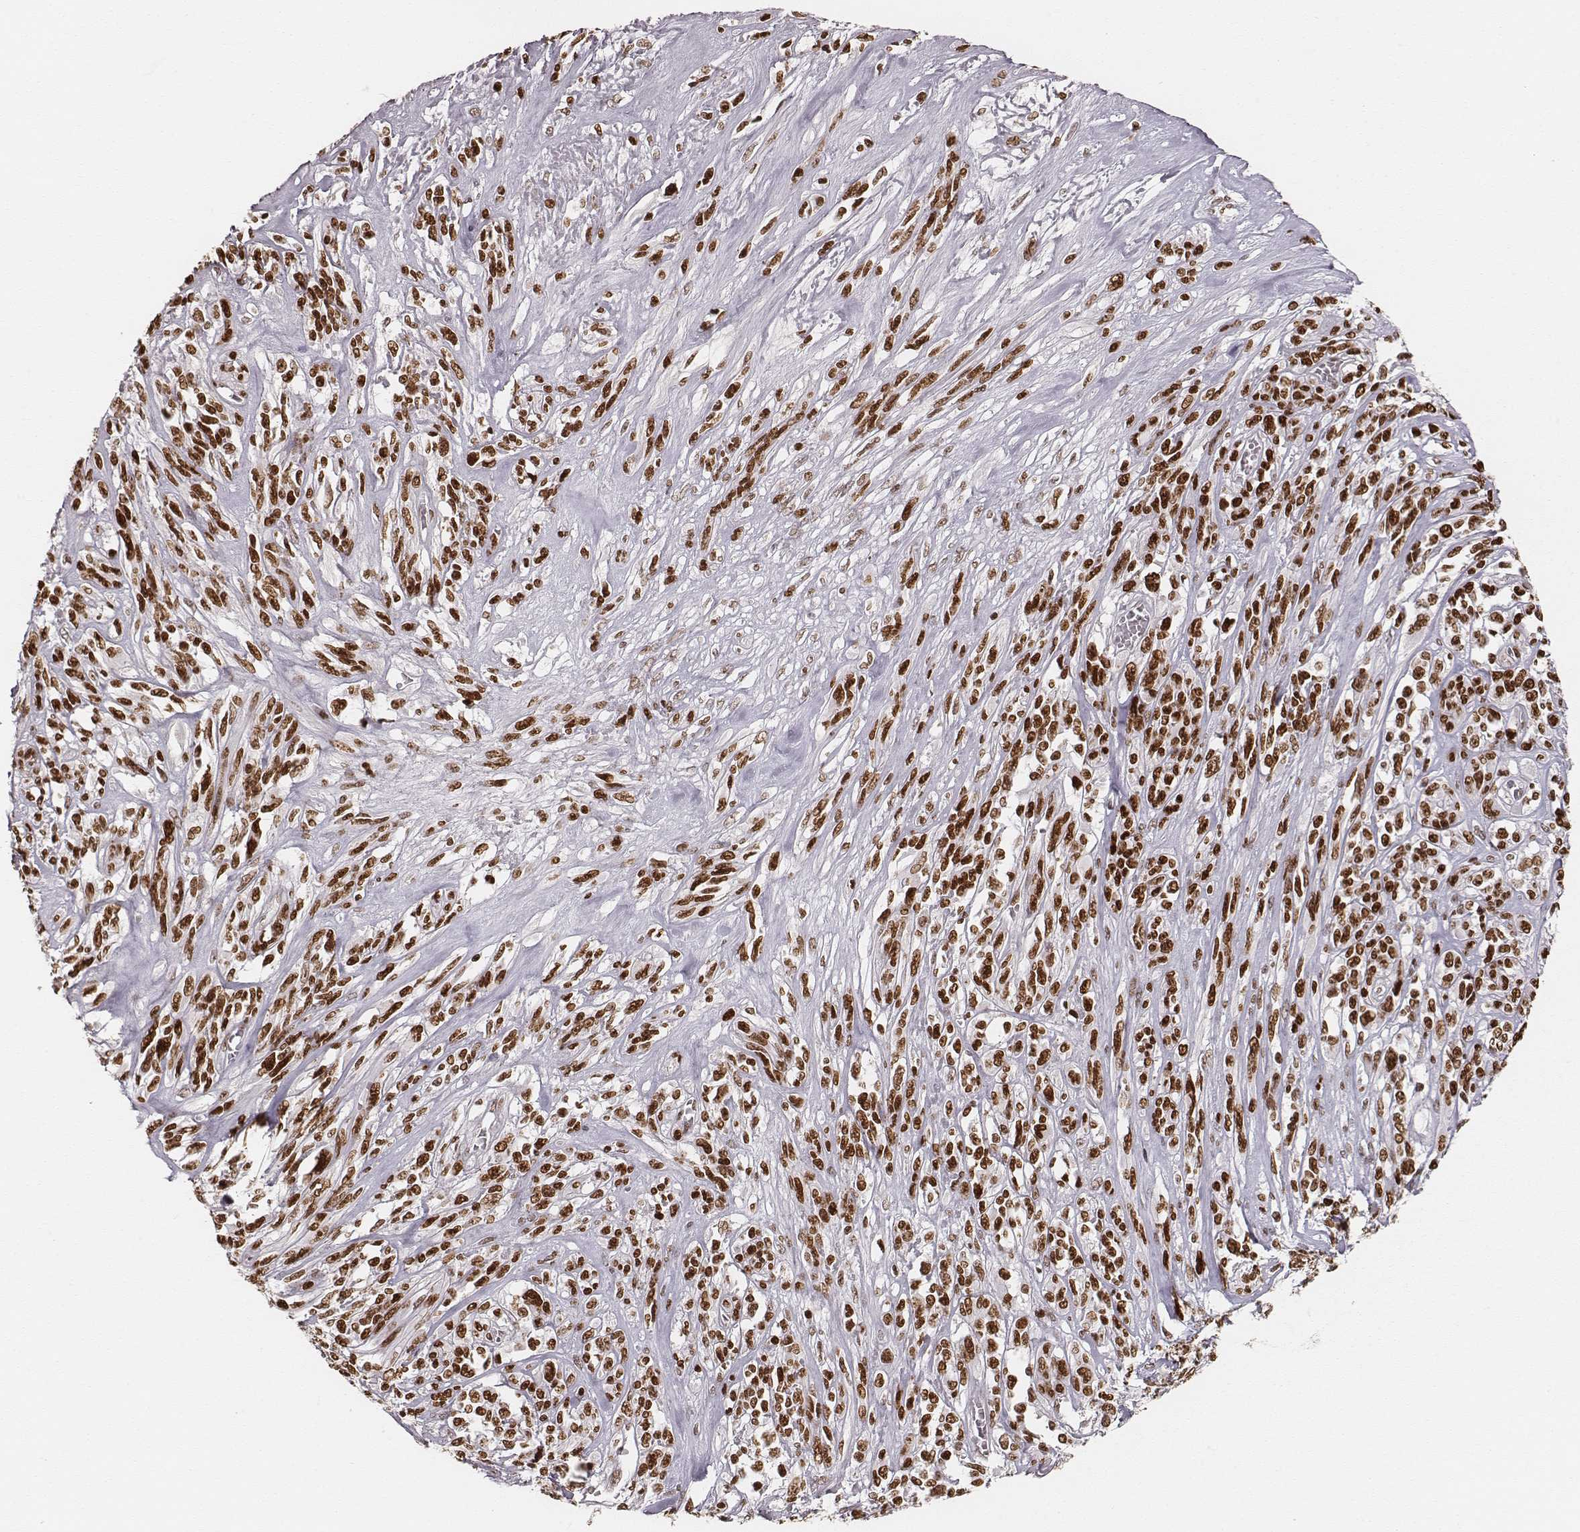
{"staining": {"intensity": "strong", "quantity": ">75%", "location": "nuclear"}, "tissue": "melanoma", "cell_type": "Tumor cells", "image_type": "cancer", "snomed": [{"axis": "morphology", "description": "Malignant melanoma, NOS"}, {"axis": "topography", "description": "Skin"}], "caption": "A histopathology image of human melanoma stained for a protein exhibits strong nuclear brown staining in tumor cells.", "gene": "PARP1", "patient": {"sex": "female", "age": 91}}